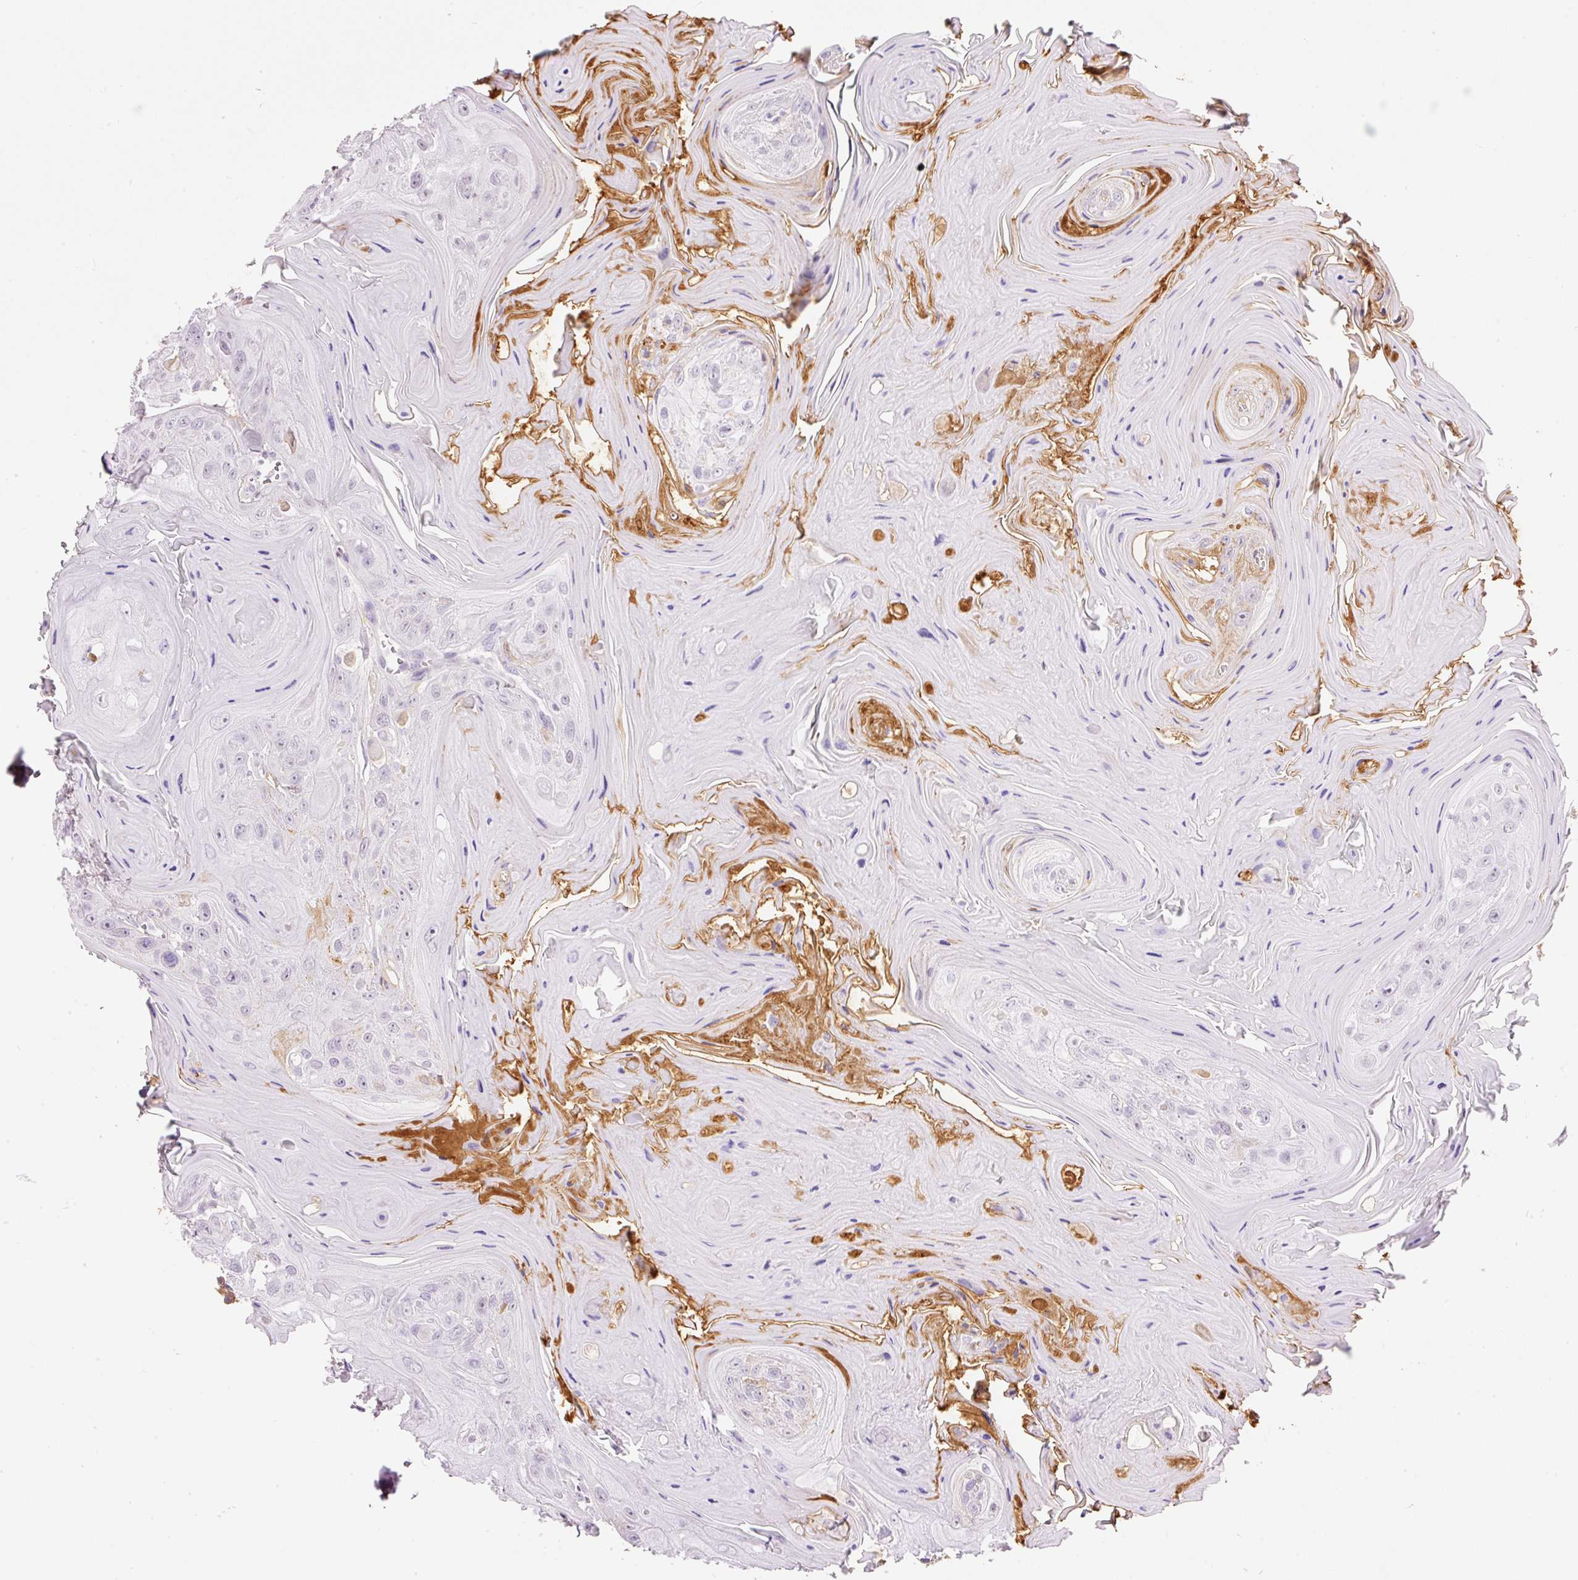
{"staining": {"intensity": "negative", "quantity": "none", "location": "none"}, "tissue": "head and neck cancer", "cell_type": "Tumor cells", "image_type": "cancer", "snomed": [{"axis": "morphology", "description": "Squamous cell carcinoma, NOS"}, {"axis": "topography", "description": "Head-Neck"}], "caption": "DAB (3,3'-diaminobenzidine) immunohistochemical staining of human head and neck cancer (squamous cell carcinoma) reveals no significant staining in tumor cells.", "gene": "PRPF38B", "patient": {"sex": "female", "age": 59}}